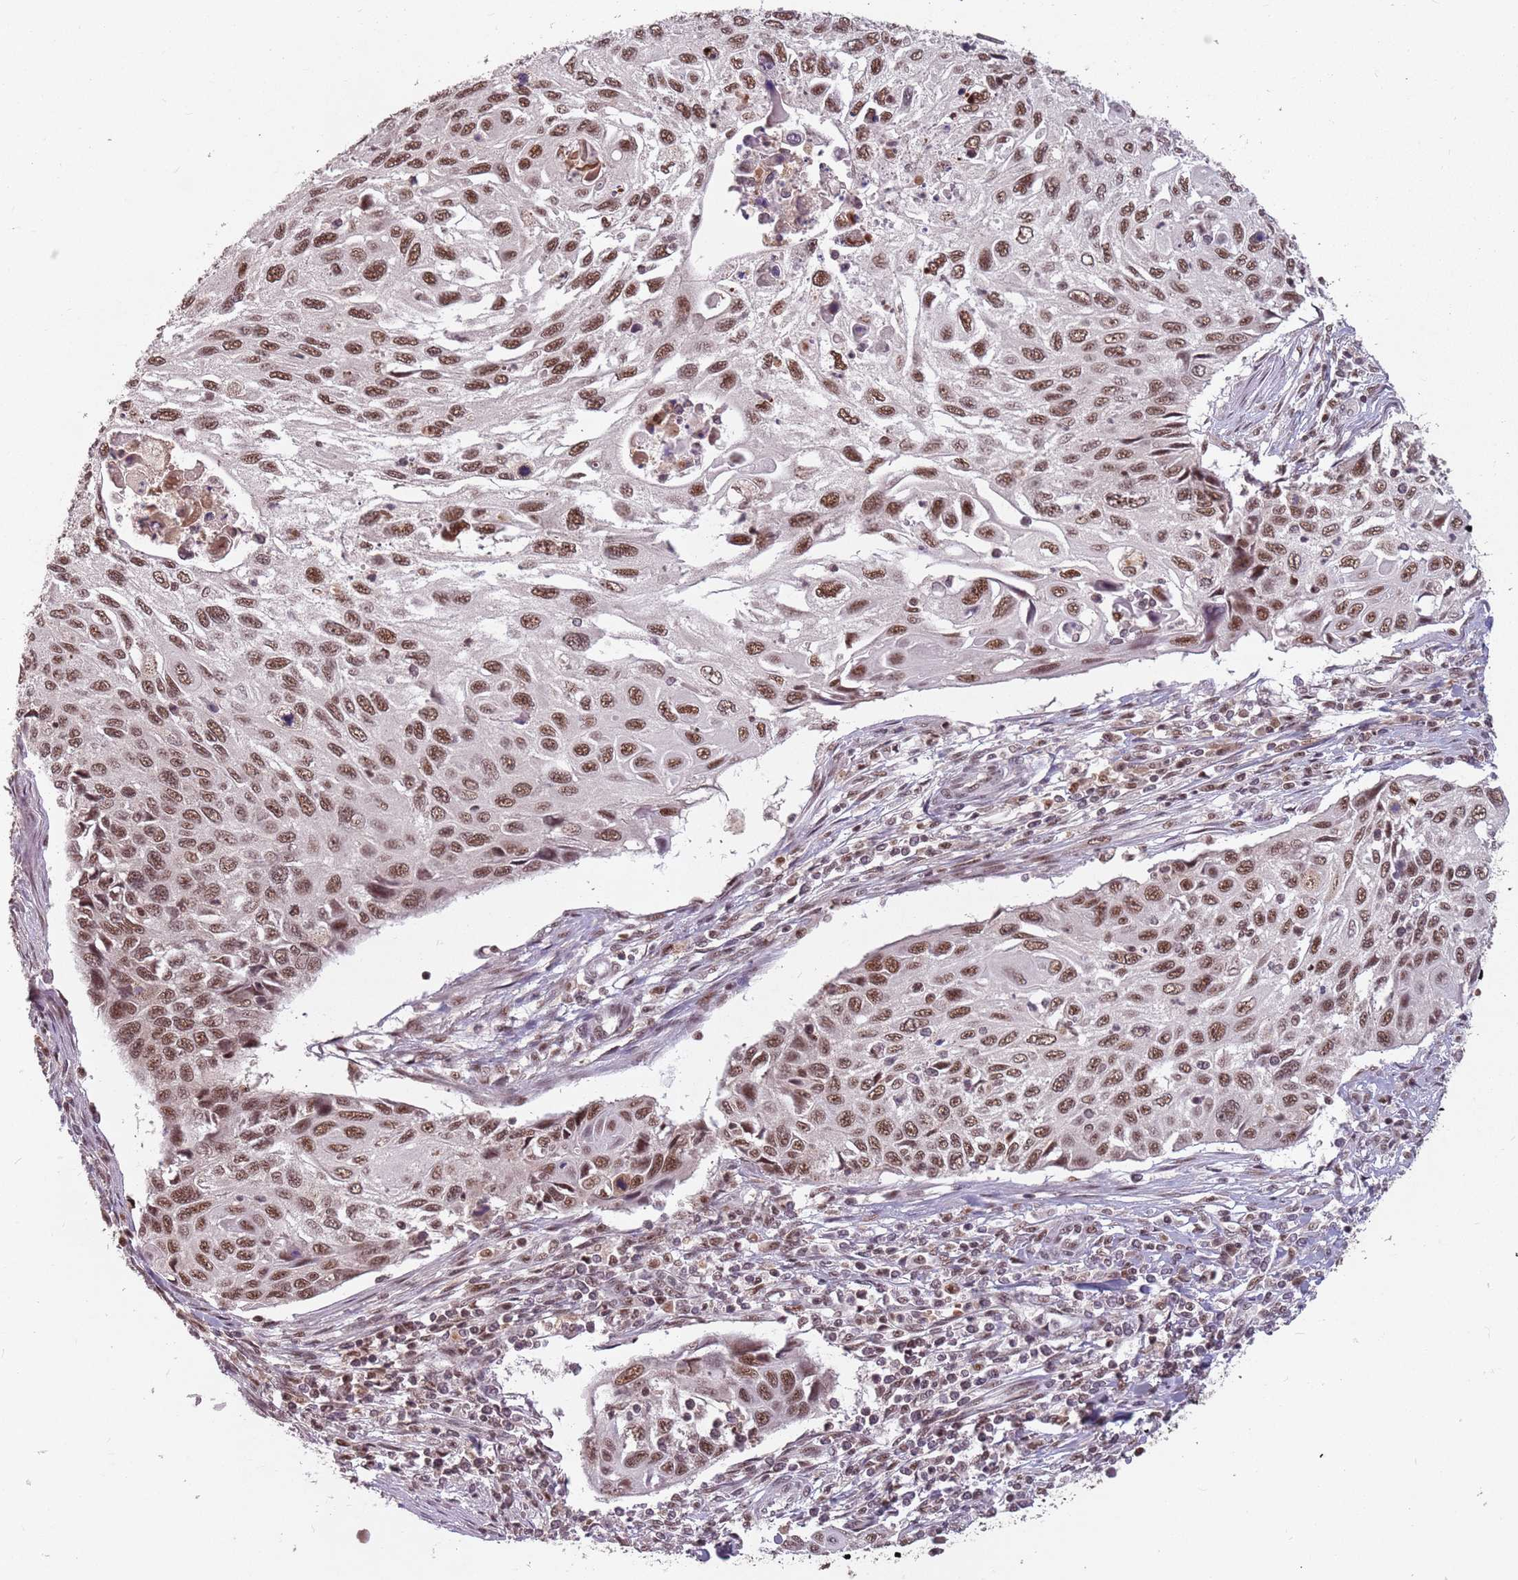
{"staining": {"intensity": "moderate", "quantity": ">75%", "location": "nuclear"}, "tissue": "cervical cancer", "cell_type": "Tumor cells", "image_type": "cancer", "snomed": [{"axis": "morphology", "description": "Squamous cell carcinoma, NOS"}, {"axis": "topography", "description": "Cervix"}], "caption": "Tumor cells exhibit moderate nuclear expression in approximately >75% of cells in cervical cancer.", "gene": "NCBP1", "patient": {"sex": "female", "age": 70}}